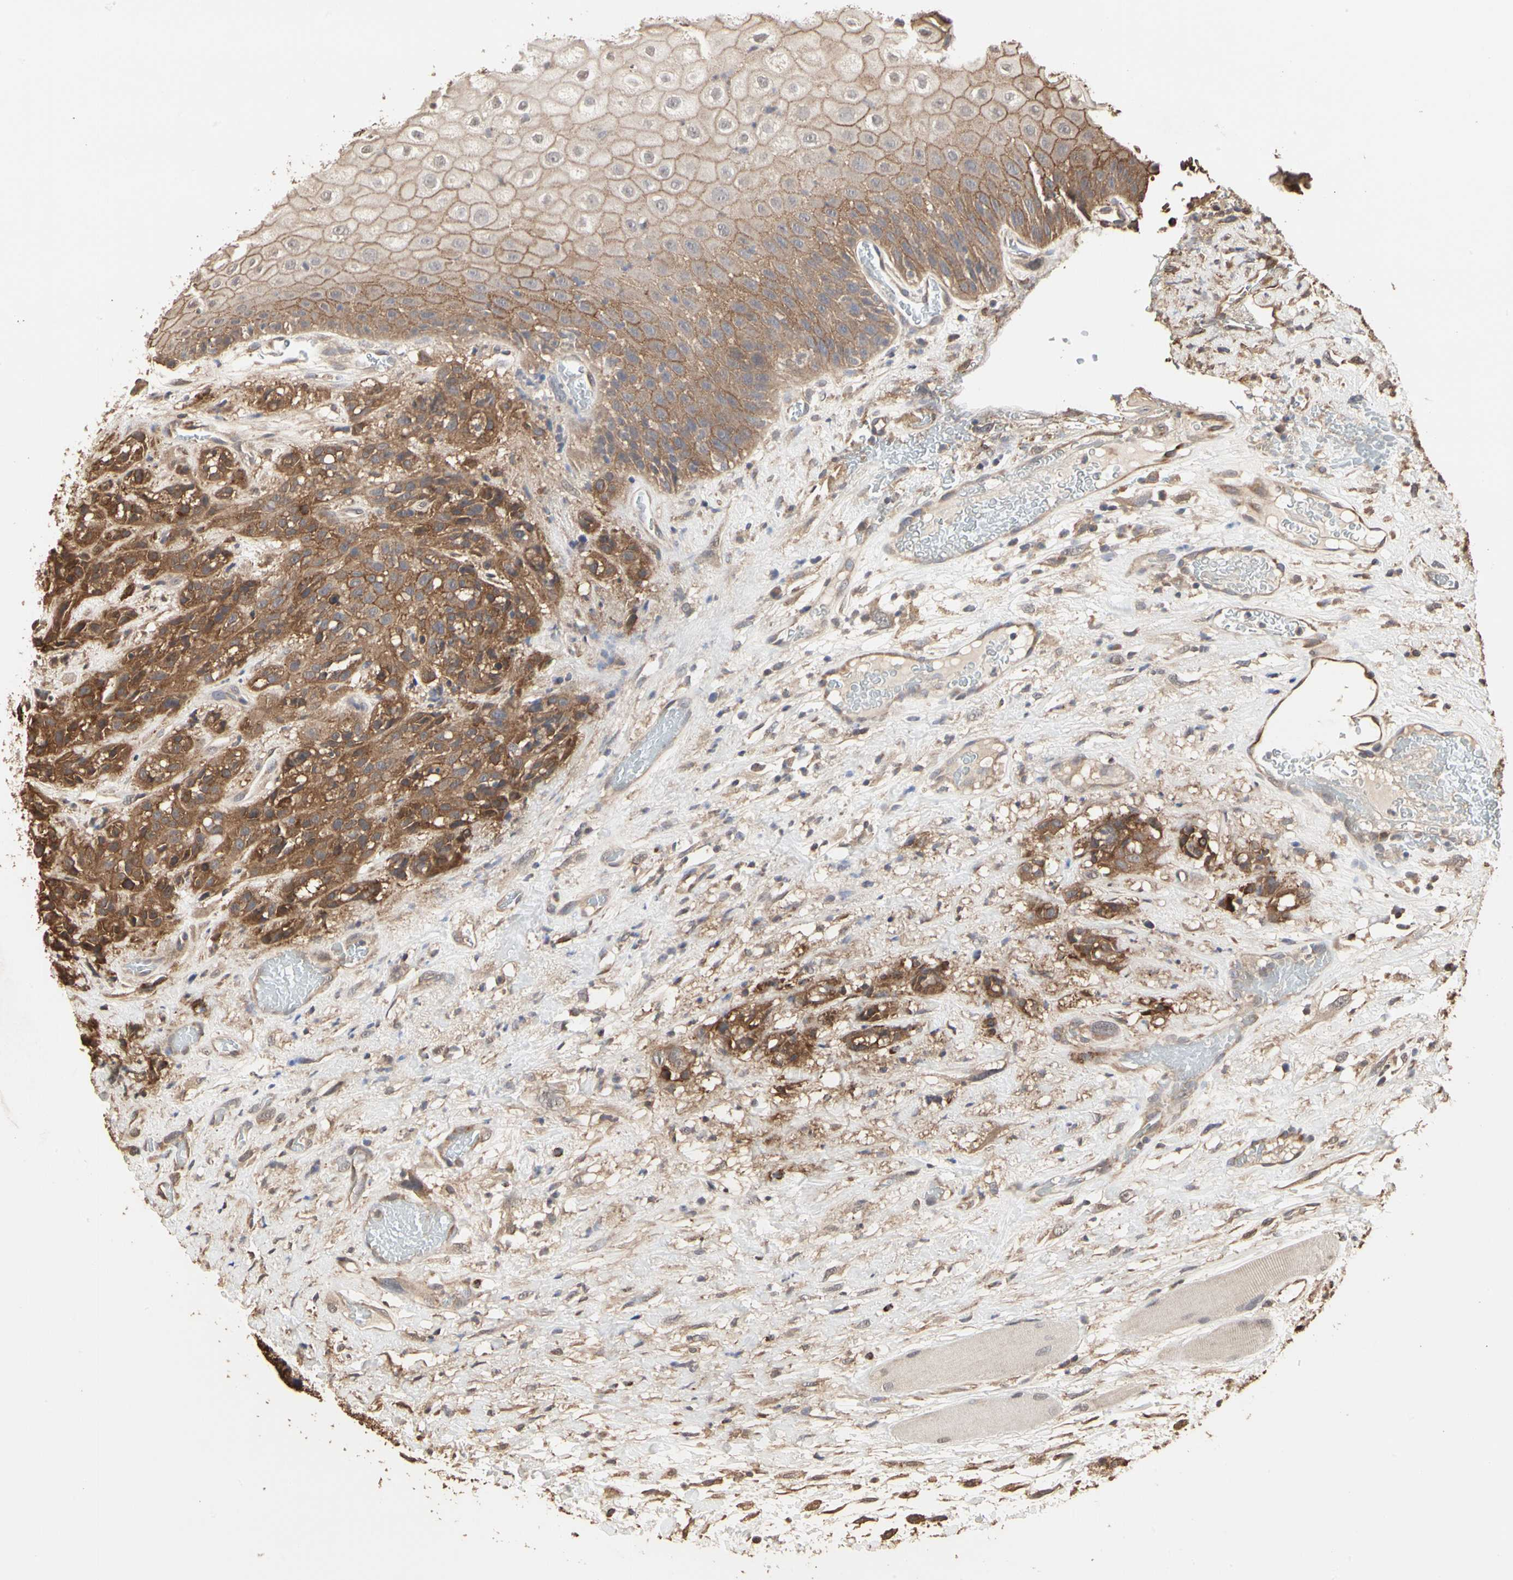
{"staining": {"intensity": "moderate", "quantity": ">75%", "location": "cytoplasmic/membranous"}, "tissue": "head and neck cancer", "cell_type": "Tumor cells", "image_type": "cancer", "snomed": [{"axis": "morphology", "description": "Normal tissue, NOS"}, {"axis": "morphology", "description": "Squamous cell carcinoma, NOS"}, {"axis": "topography", "description": "Cartilage tissue"}, {"axis": "topography", "description": "Head-Neck"}], "caption": "A brown stain highlights moderate cytoplasmic/membranous expression of a protein in head and neck squamous cell carcinoma tumor cells. The staining was performed using DAB (3,3'-diaminobenzidine), with brown indicating positive protein expression. Nuclei are stained blue with hematoxylin.", "gene": "TAOK1", "patient": {"sex": "male", "age": 62}}